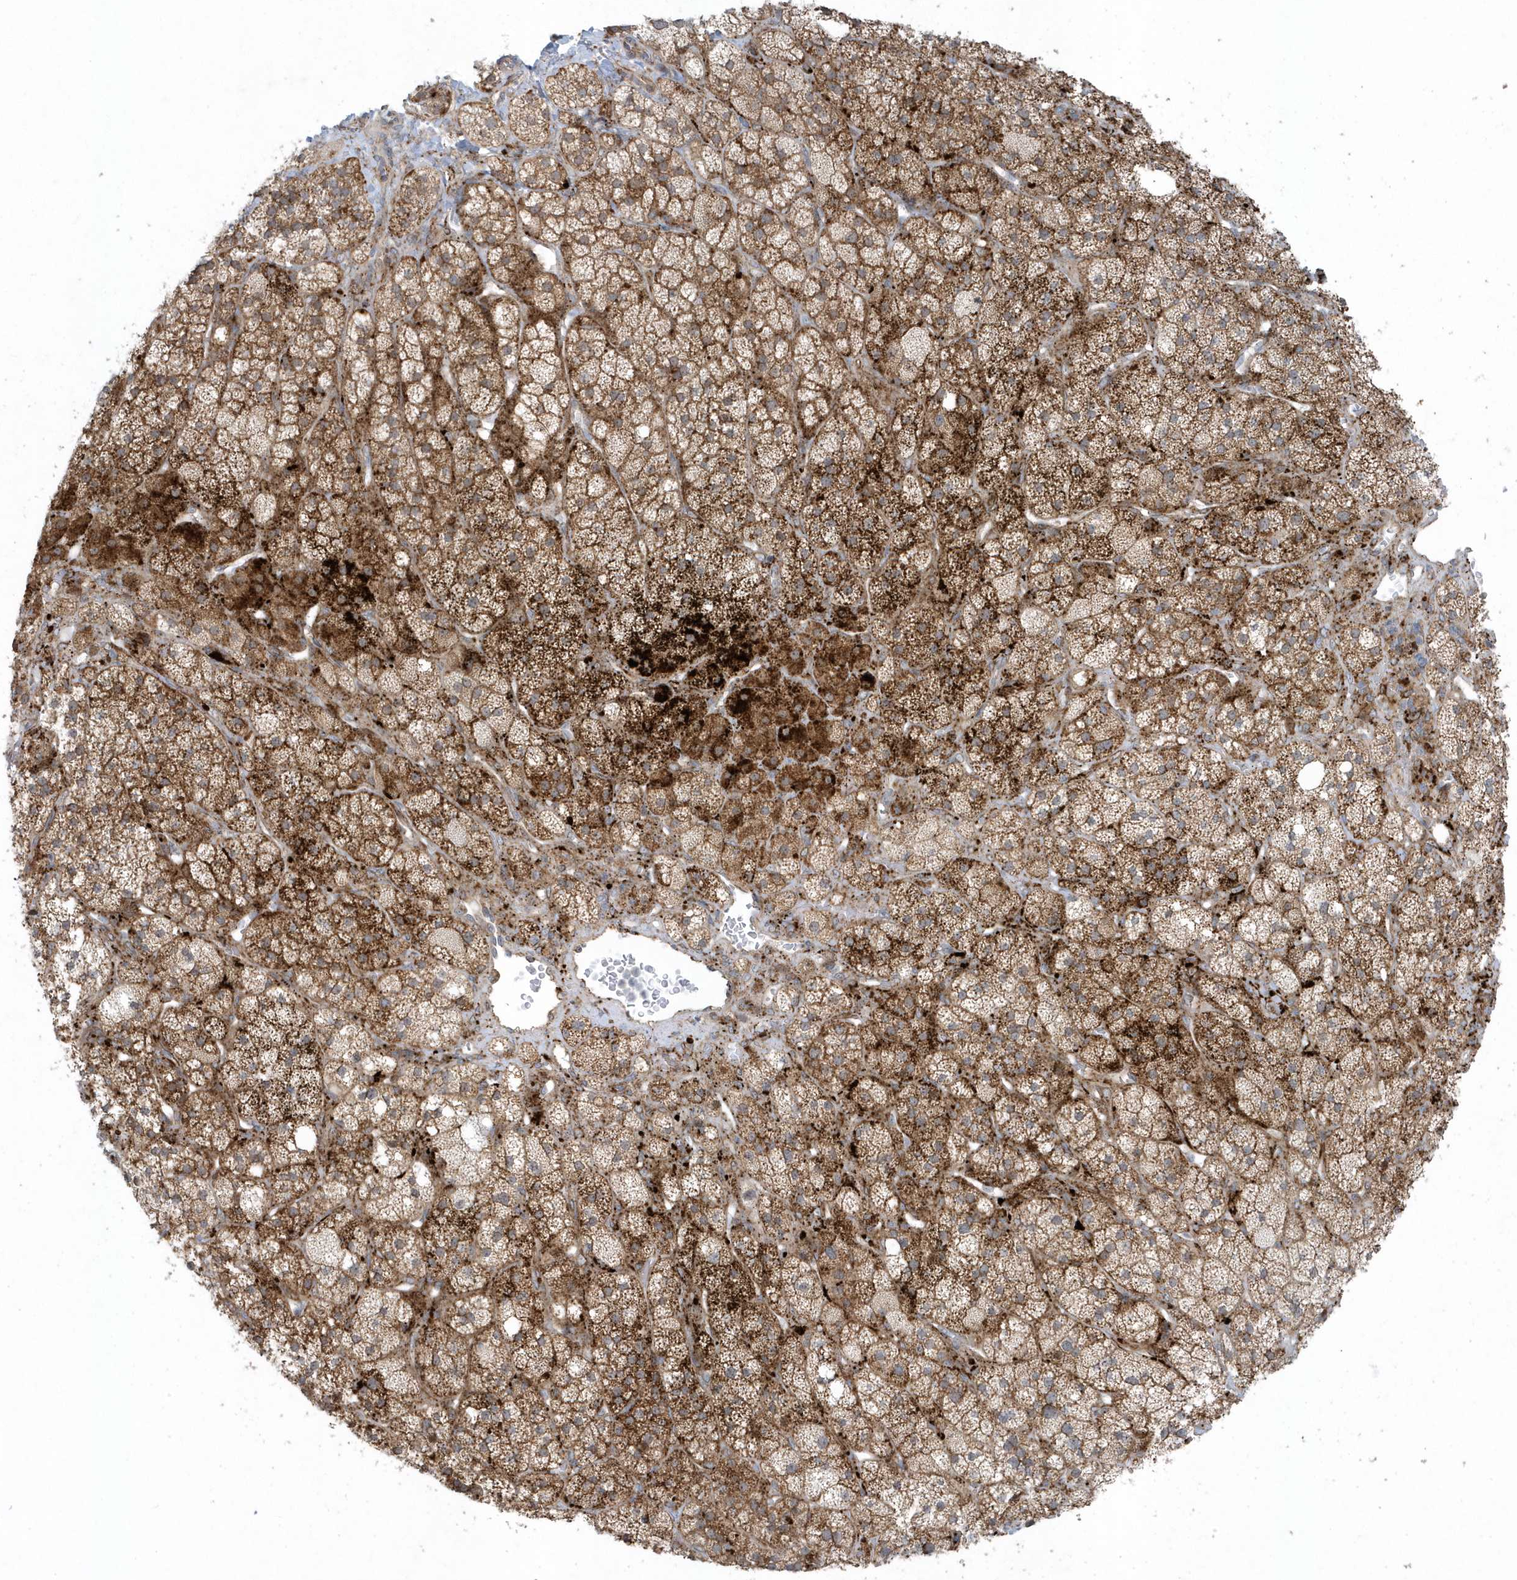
{"staining": {"intensity": "strong", "quantity": ">75%", "location": "cytoplasmic/membranous"}, "tissue": "adrenal gland", "cell_type": "Glandular cells", "image_type": "normal", "snomed": [{"axis": "morphology", "description": "Normal tissue, NOS"}, {"axis": "topography", "description": "Adrenal gland"}], "caption": "This image demonstrates benign adrenal gland stained with immunohistochemistry to label a protein in brown. The cytoplasmic/membranous of glandular cells show strong positivity for the protein. Nuclei are counter-stained blue.", "gene": "FAM98A", "patient": {"sex": "male", "age": 61}}